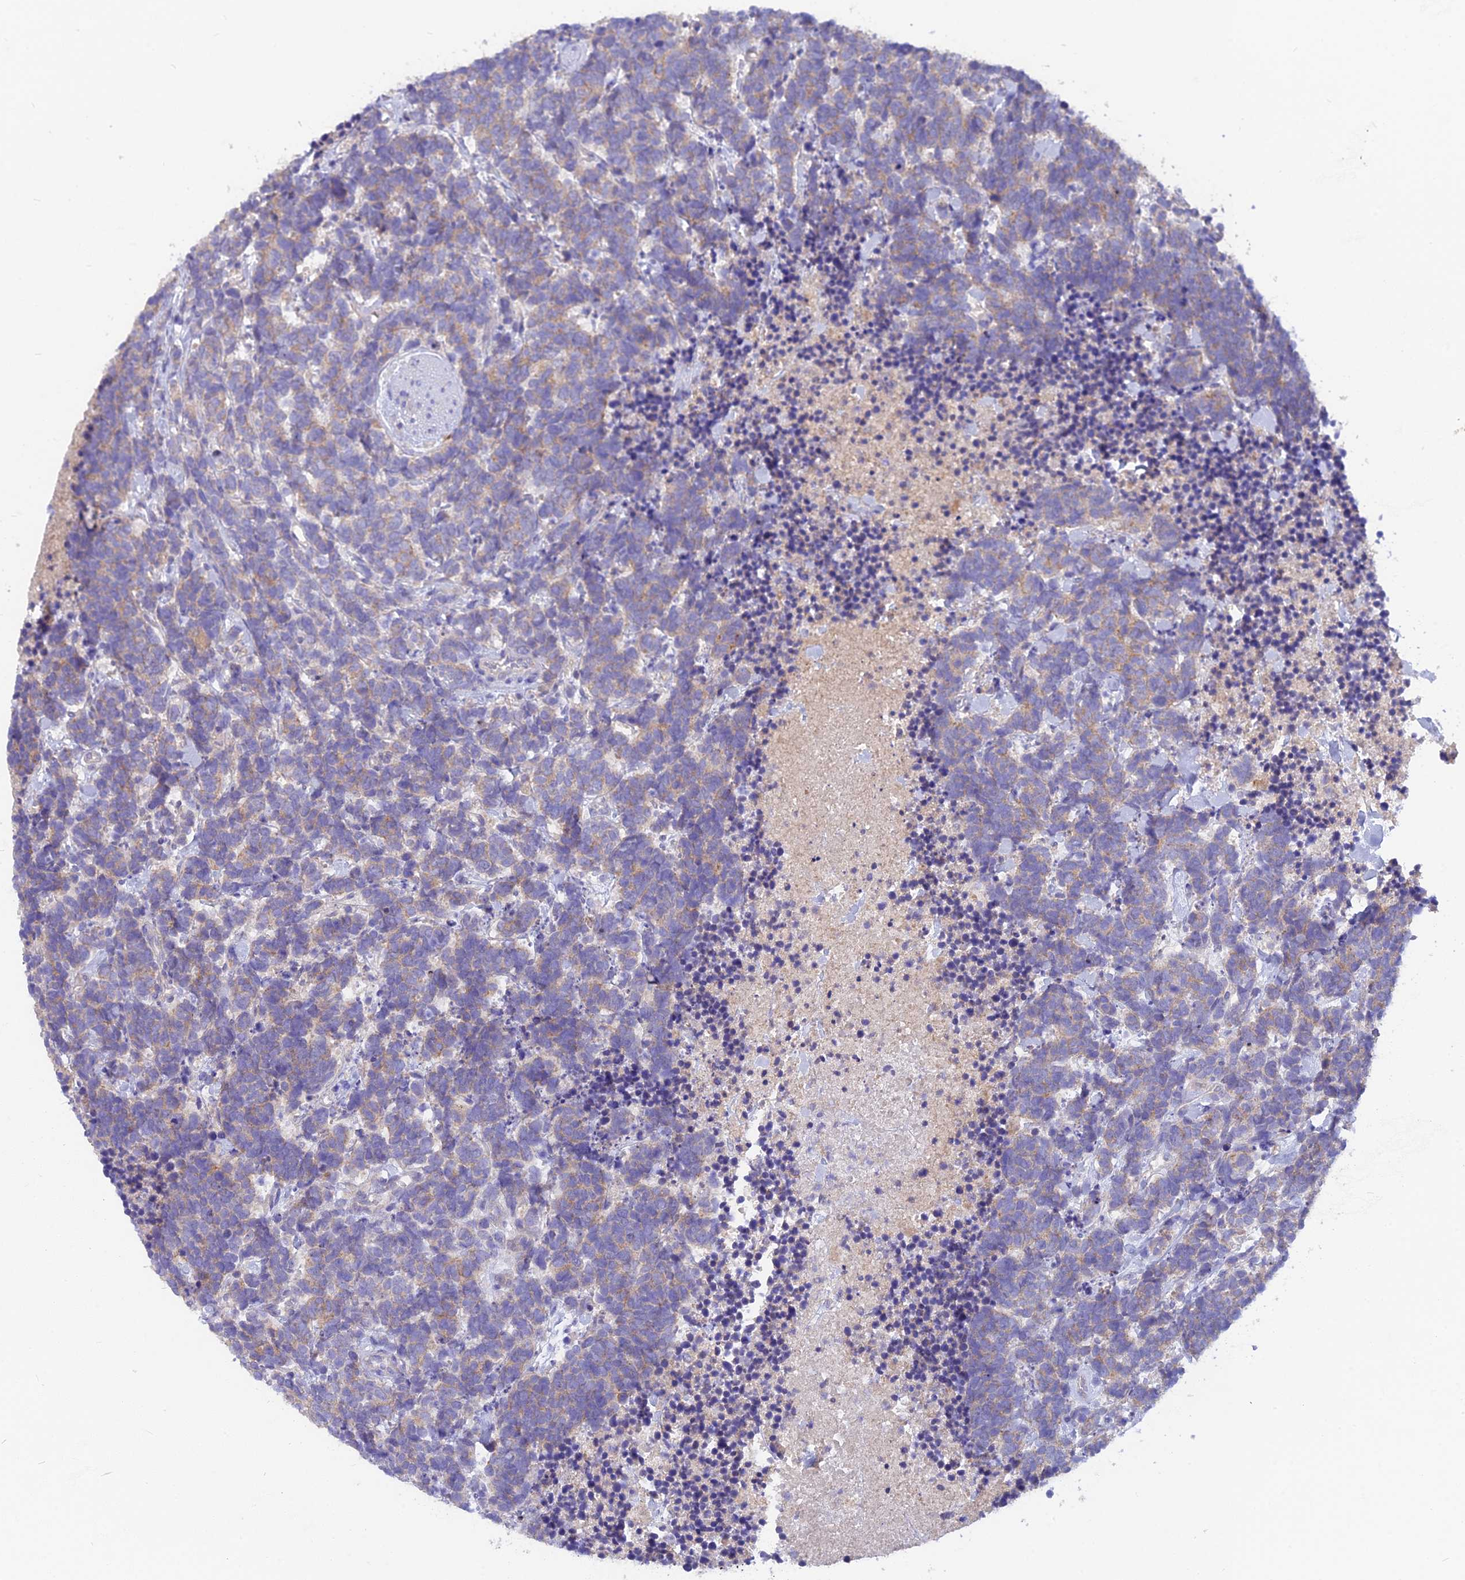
{"staining": {"intensity": "weak", "quantity": ">75%", "location": "cytoplasmic/membranous"}, "tissue": "carcinoid", "cell_type": "Tumor cells", "image_type": "cancer", "snomed": [{"axis": "morphology", "description": "Carcinoma, NOS"}, {"axis": "morphology", "description": "Carcinoid, malignant, NOS"}, {"axis": "topography", "description": "Prostate"}], "caption": "An immunohistochemistry image of neoplastic tissue is shown. Protein staining in brown labels weak cytoplasmic/membranous positivity in carcinoma within tumor cells. The protein is stained brown, and the nuclei are stained in blue (DAB (3,3'-diaminobenzidine) IHC with brightfield microscopy, high magnification).", "gene": "PZP", "patient": {"sex": "male", "age": 57}}